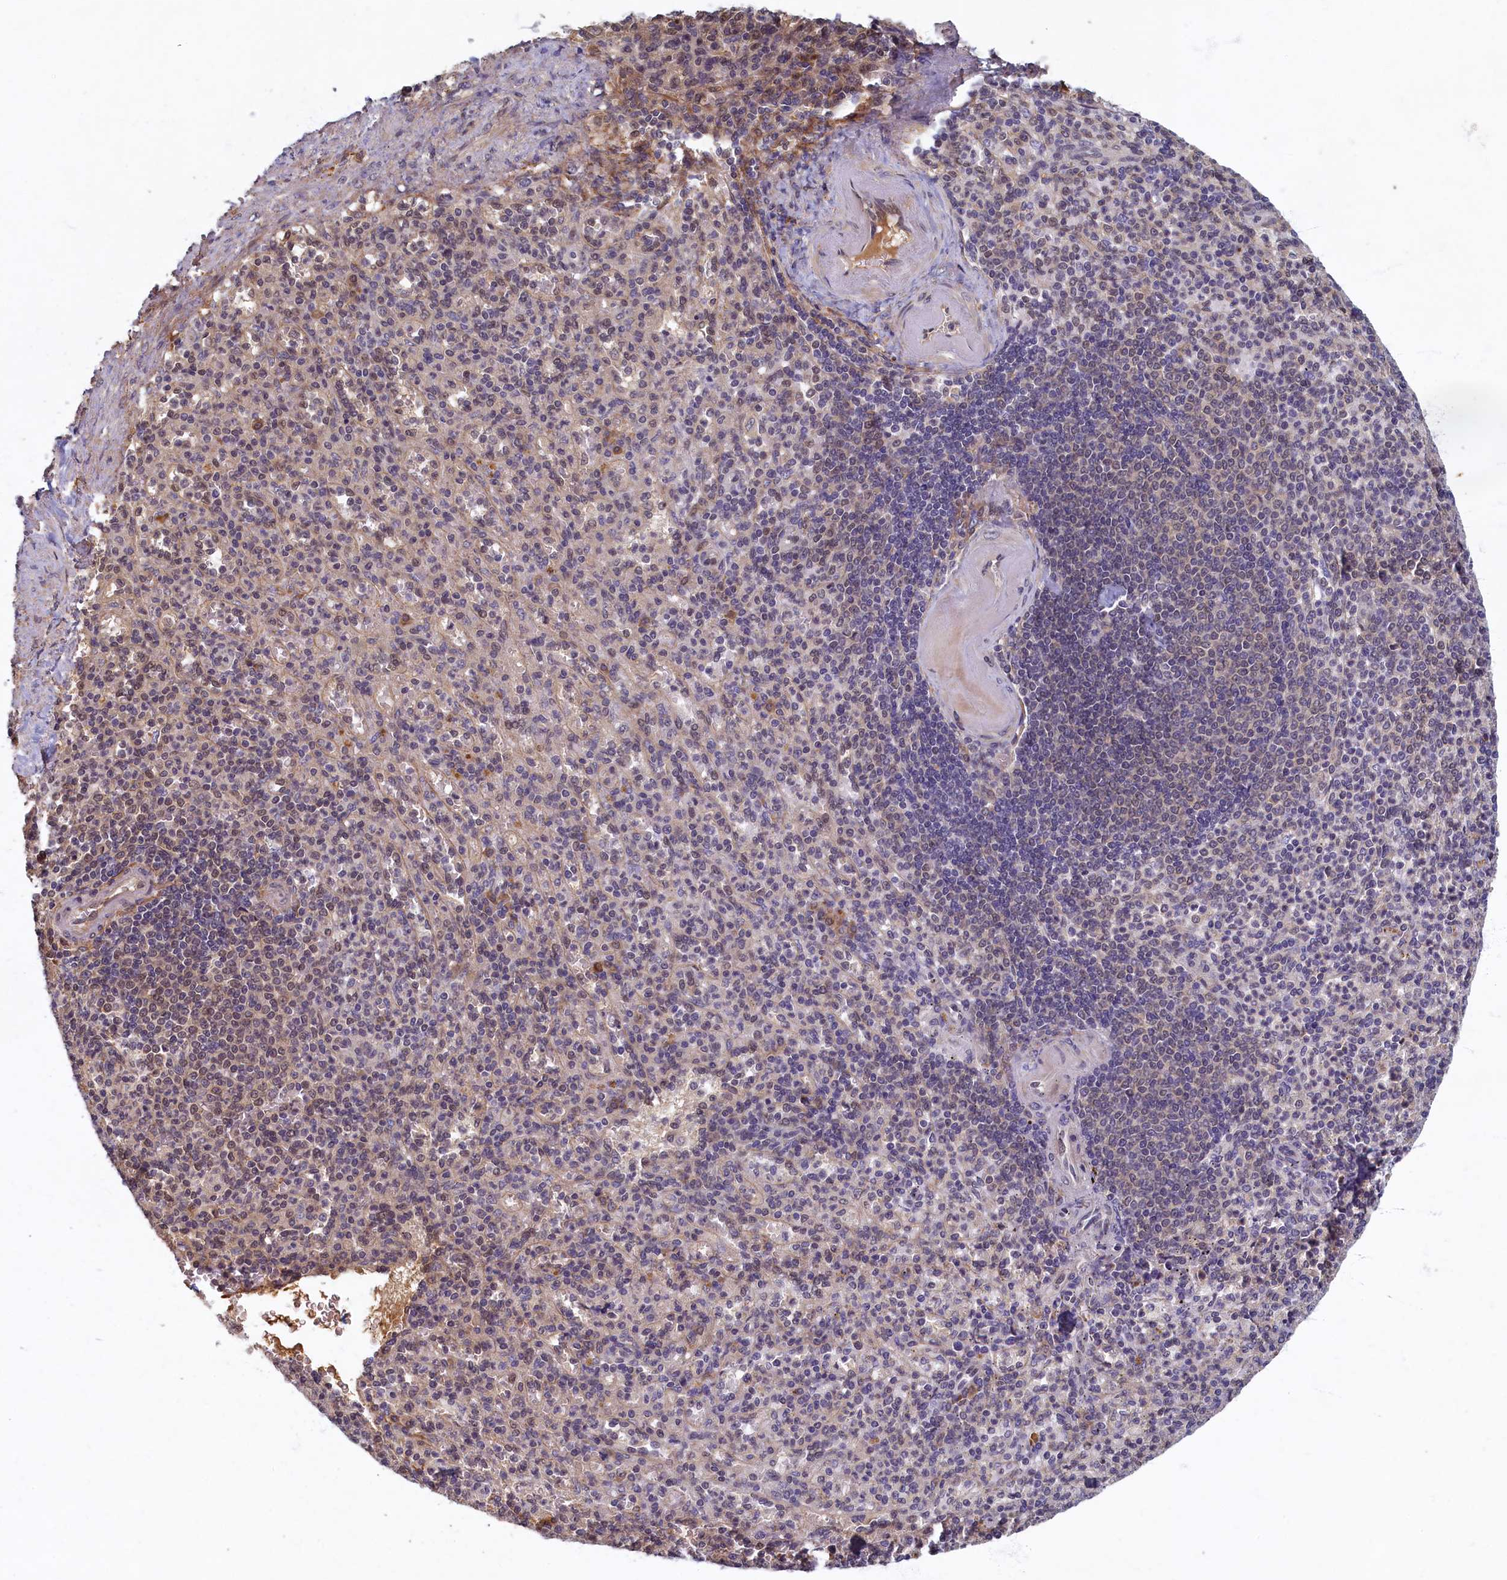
{"staining": {"intensity": "weak", "quantity": "<25%", "location": "nuclear"}, "tissue": "spleen", "cell_type": "Cells in red pulp", "image_type": "normal", "snomed": [{"axis": "morphology", "description": "Normal tissue, NOS"}, {"axis": "topography", "description": "Spleen"}], "caption": "High power microscopy histopathology image of an immunohistochemistry photomicrograph of unremarkable spleen, revealing no significant expression in cells in red pulp. (Brightfield microscopy of DAB (3,3'-diaminobenzidine) immunohistochemistry at high magnification).", "gene": "LCMT2", "patient": {"sex": "female", "age": 74}}